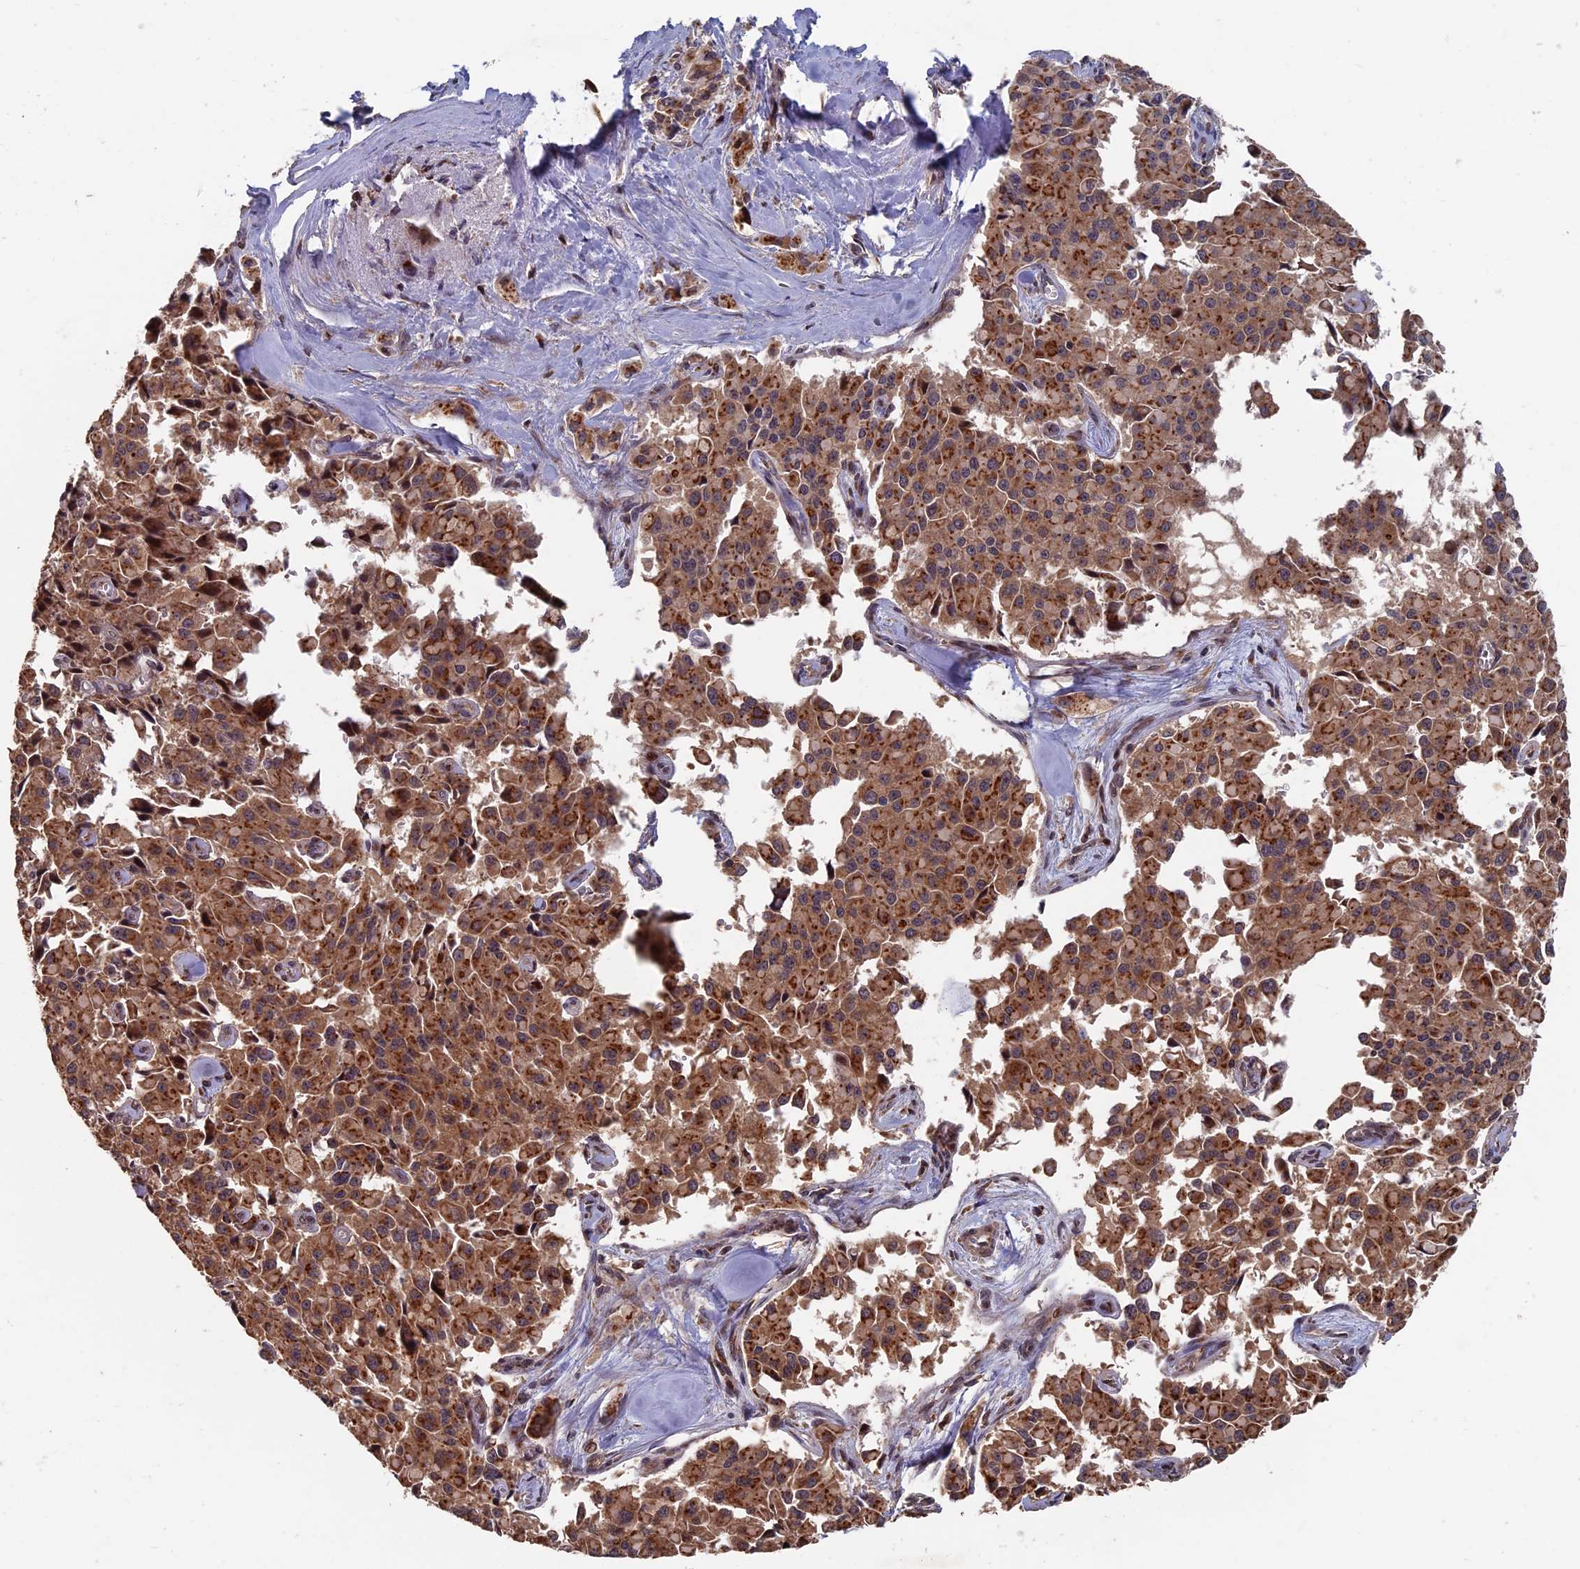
{"staining": {"intensity": "moderate", "quantity": ">75%", "location": "cytoplasmic/membranous"}, "tissue": "pancreatic cancer", "cell_type": "Tumor cells", "image_type": "cancer", "snomed": [{"axis": "morphology", "description": "Adenocarcinoma, NOS"}, {"axis": "topography", "description": "Pancreas"}], "caption": "This is an image of immunohistochemistry staining of pancreatic cancer (adenocarcinoma), which shows moderate staining in the cytoplasmic/membranous of tumor cells.", "gene": "RASGRF1", "patient": {"sex": "male", "age": 65}}